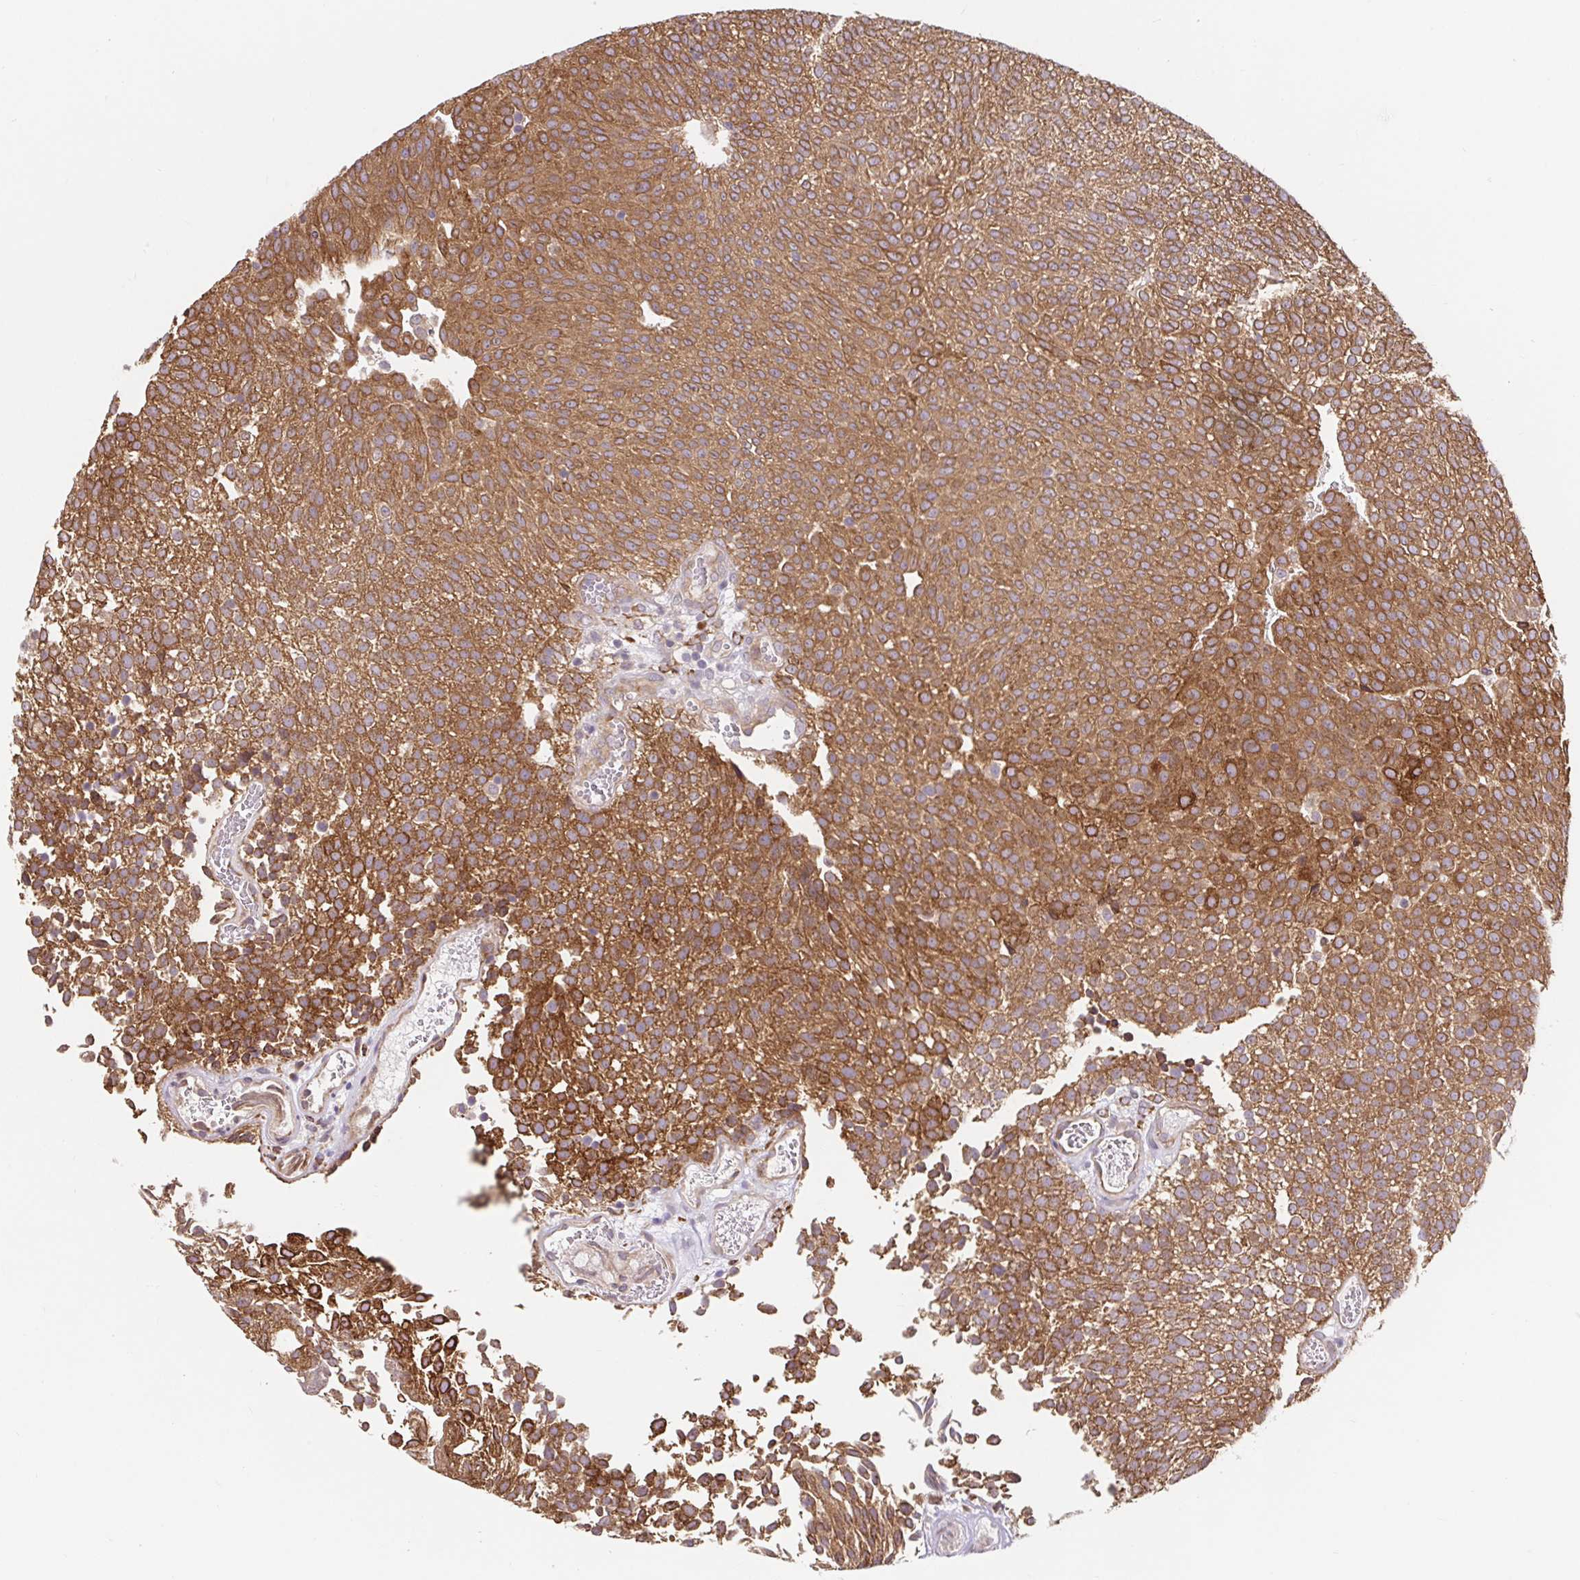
{"staining": {"intensity": "moderate", "quantity": ">75%", "location": "cytoplasmic/membranous"}, "tissue": "urothelial cancer", "cell_type": "Tumor cells", "image_type": "cancer", "snomed": [{"axis": "morphology", "description": "Urothelial carcinoma, Low grade"}, {"axis": "topography", "description": "Urinary bladder"}], "caption": "The histopathology image demonstrates staining of urothelial cancer, revealing moderate cytoplasmic/membranous protein staining (brown color) within tumor cells.", "gene": "LYPD5", "patient": {"sex": "female", "age": 79}}